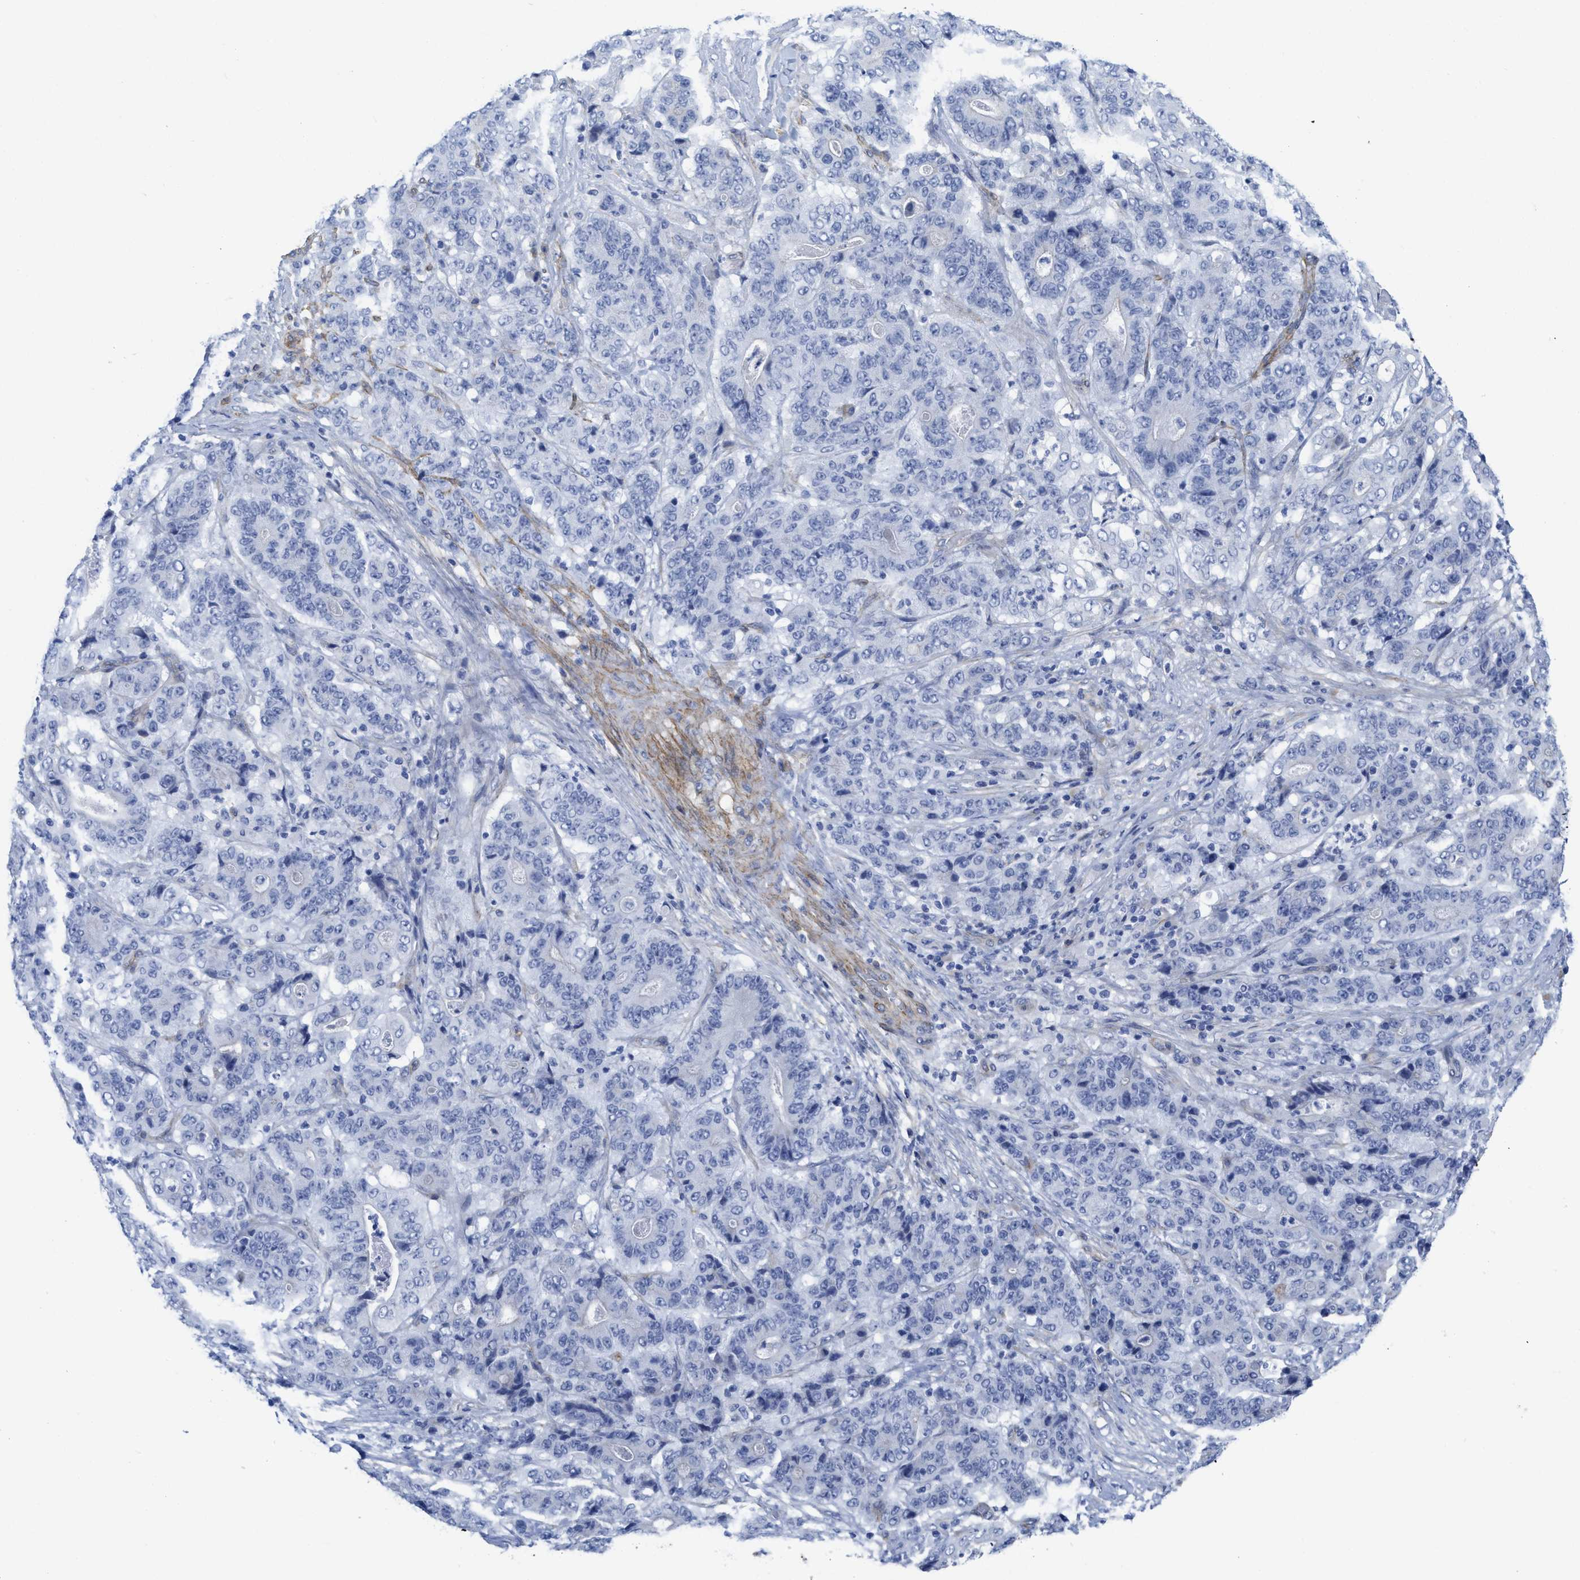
{"staining": {"intensity": "negative", "quantity": "none", "location": "none"}, "tissue": "stomach cancer", "cell_type": "Tumor cells", "image_type": "cancer", "snomed": [{"axis": "morphology", "description": "Adenocarcinoma, NOS"}, {"axis": "topography", "description": "Stomach"}], "caption": "This is an IHC histopathology image of stomach cancer (adenocarcinoma). There is no positivity in tumor cells.", "gene": "TUB", "patient": {"sex": "female", "age": 73}}